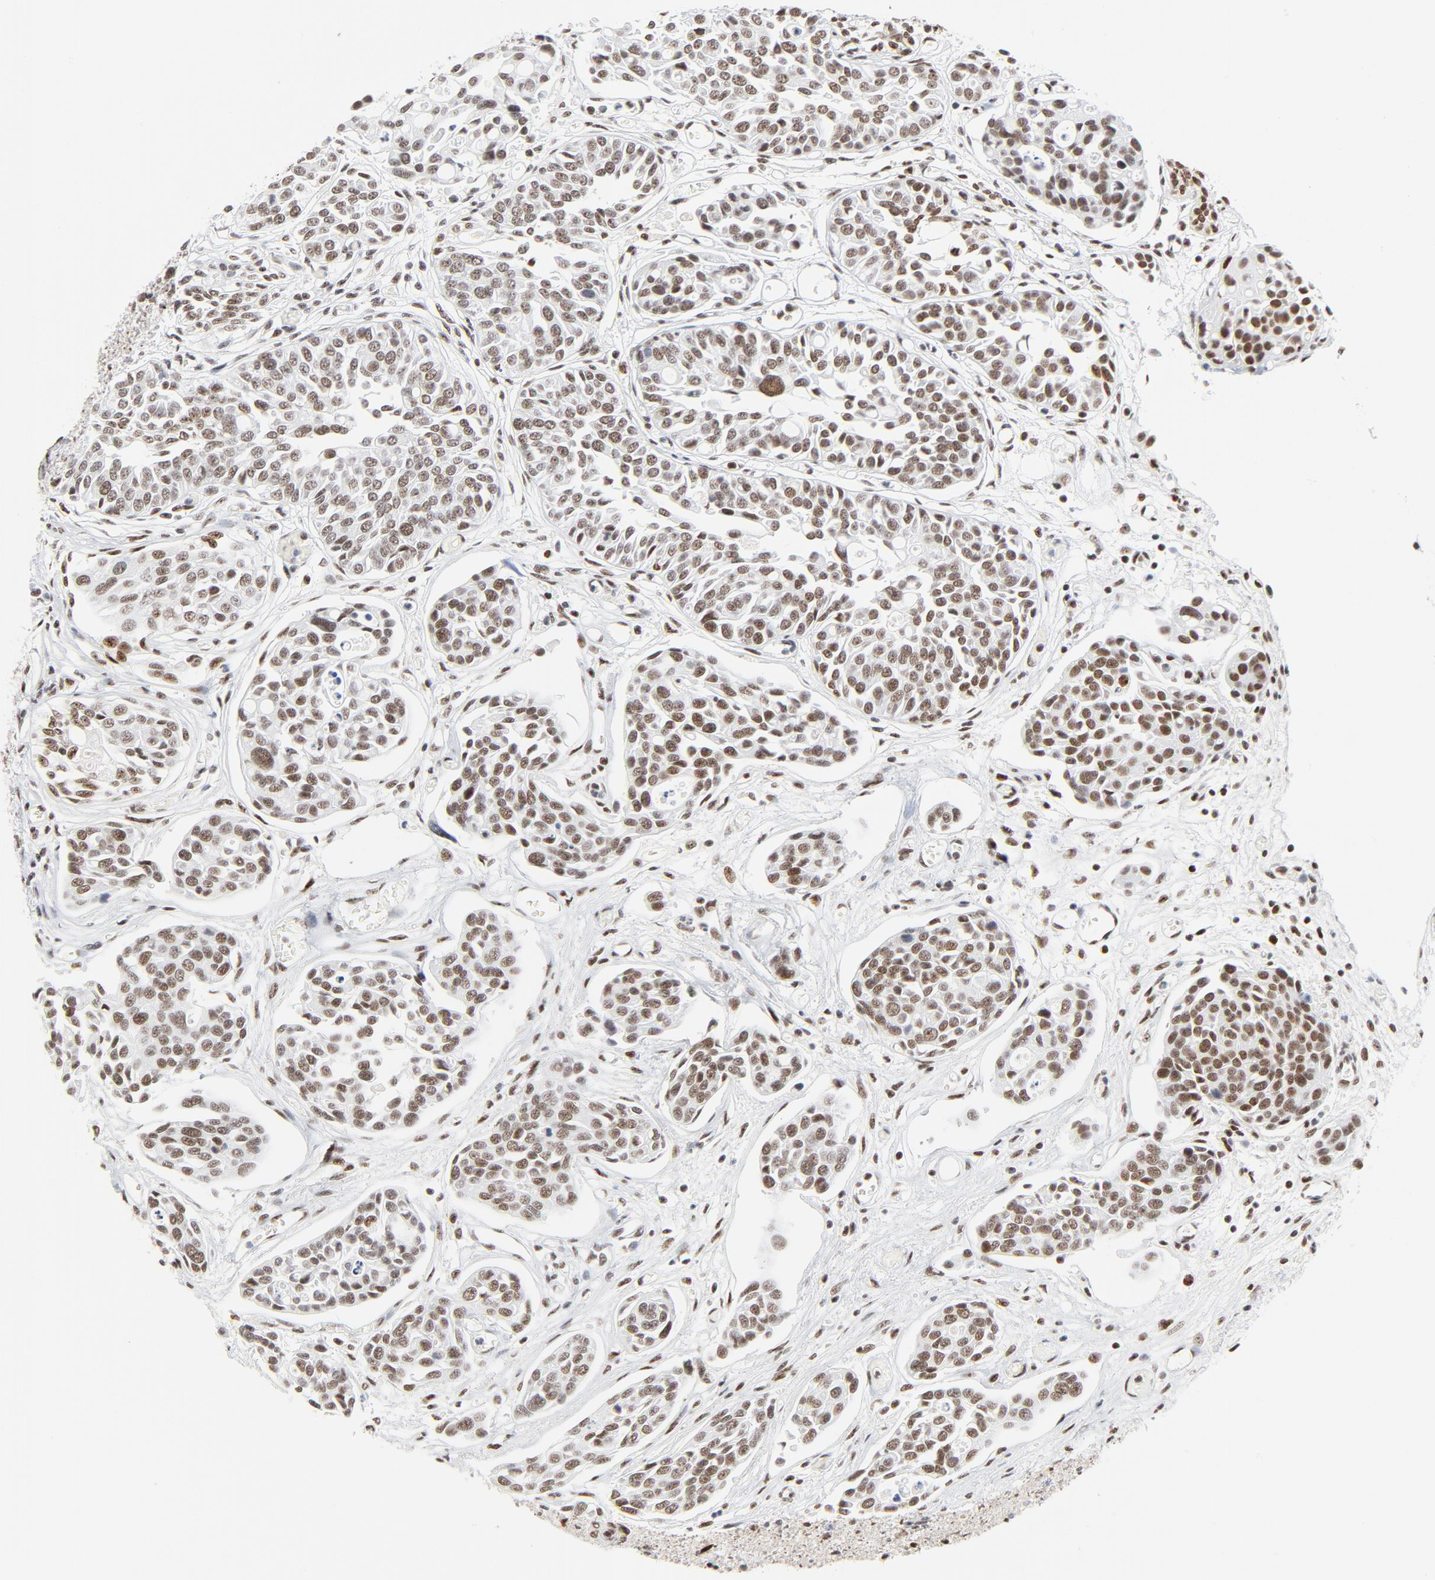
{"staining": {"intensity": "moderate", "quantity": ">75%", "location": "nuclear"}, "tissue": "urothelial cancer", "cell_type": "Tumor cells", "image_type": "cancer", "snomed": [{"axis": "morphology", "description": "Urothelial carcinoma, High grade"}, {"axis": "topography", "description": "Urinary bladder"}], "caption": "Immunohistochemistry (IHC) image of neoplastic tissue: urothelial carcinoma (high-grade) stained using IHC reveals medium levels of moderate protein expression localized specifically in the nuclear of tumor cells, appearing as a nuclear brown color.", "gene": "GTF2H1", "patient": {"sex": "male", "age": 78}}